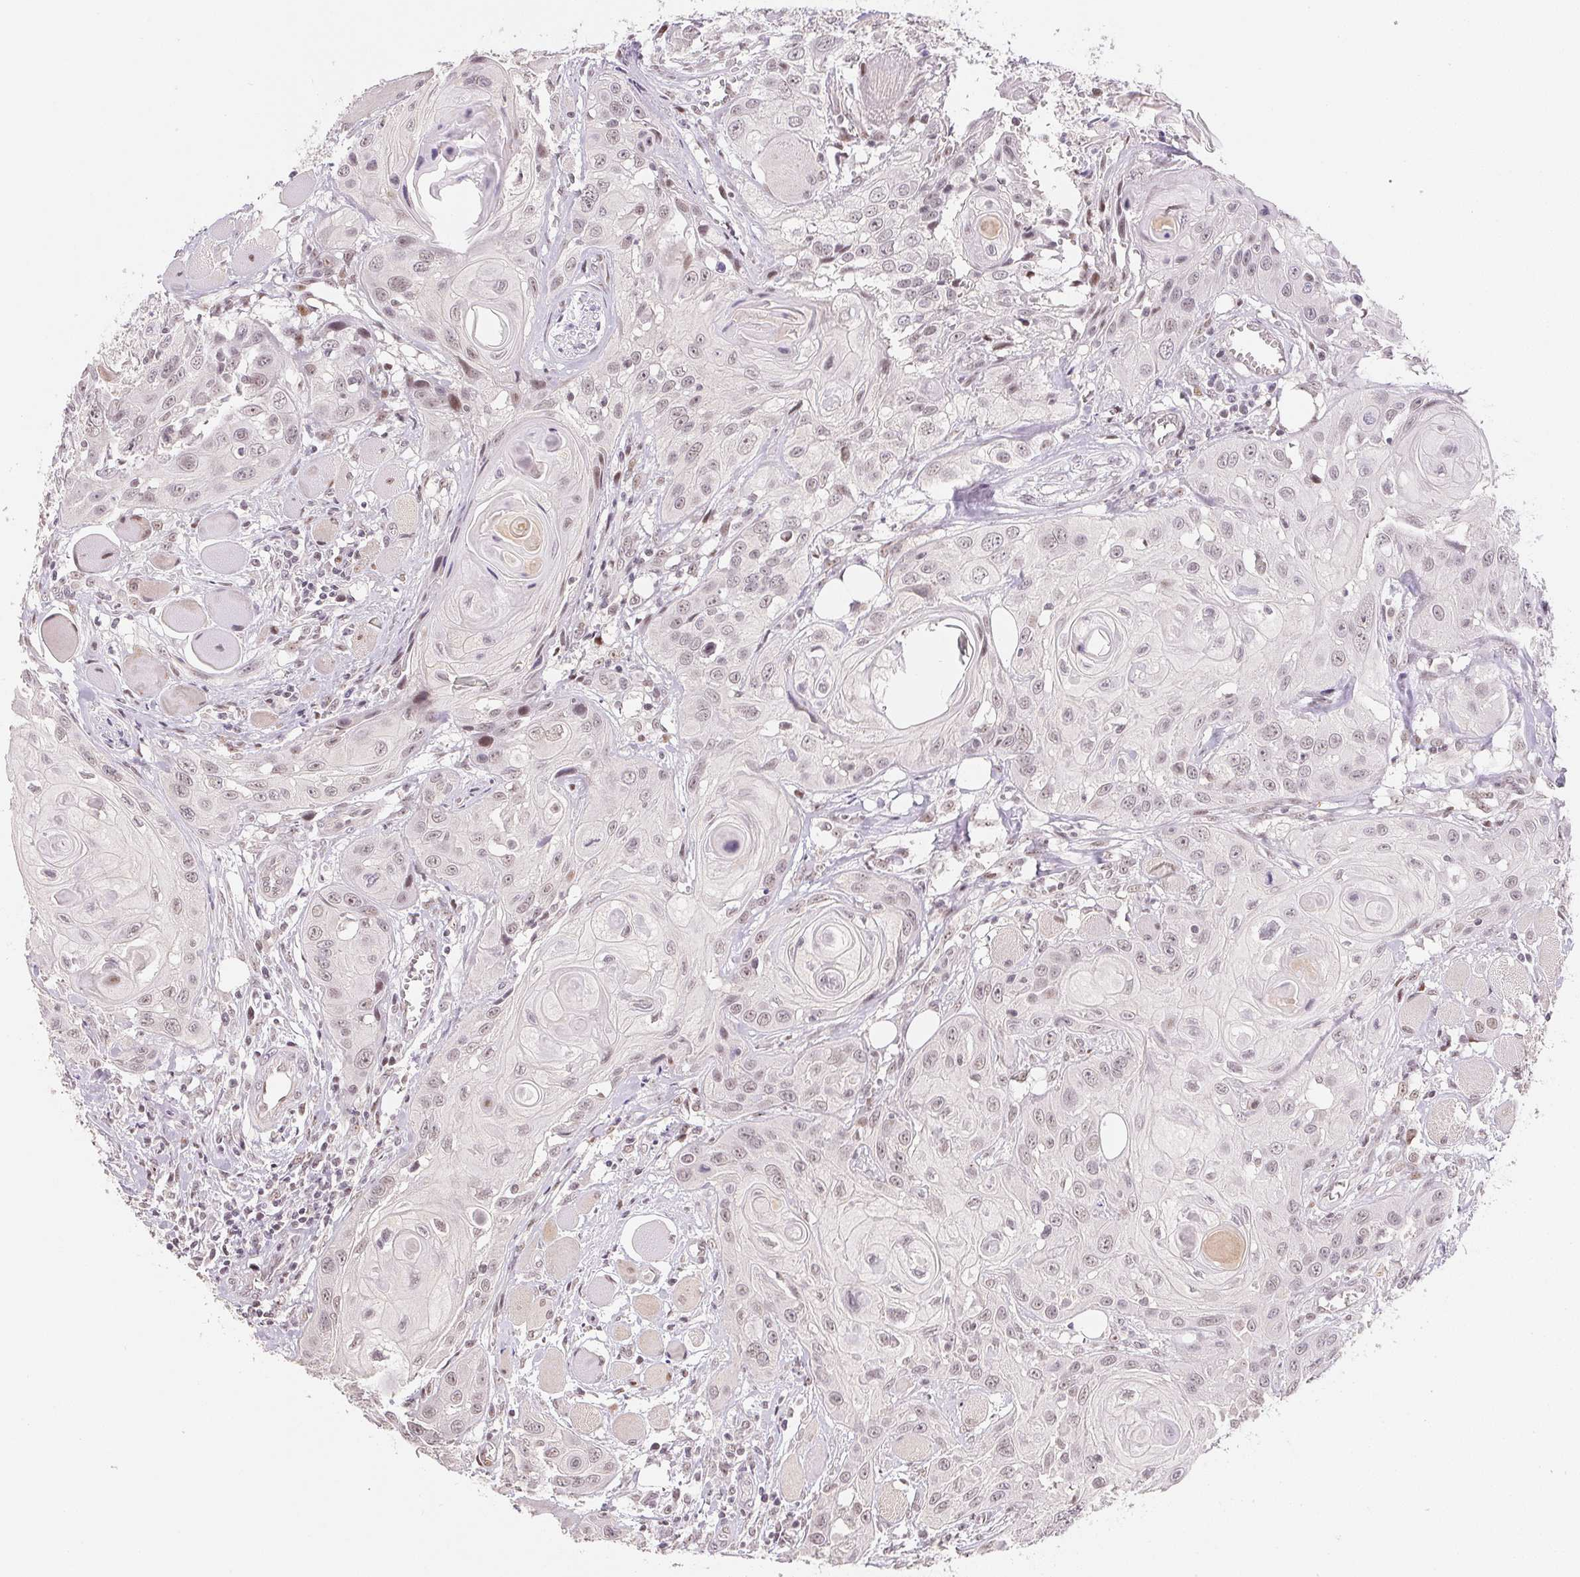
{"staining": {"intensity": "weak", "quantity": "25%-75%", "location": "nuclear"}, "tissue": "head and neck cancer", "cell_type": "Tumor cells", "image_type": "cancer", "snomed": [{"axis": "morphology", "description": "Squamous cell carcinoma, NOS"}, {"axis": "topography", "description": "Oral tissue"}, {"axis": "topography", "description": "Head-Neck"}], "caption": "Immunohistochemical staining of head and neck cancer reveals low levels of weak nuclear positivity in approximately 25%-75% of tumor cells. Immunohistochemistry (ihc) stains the protein in brown and the nuclei are stained blue.", "gene": "KDM4D", "patient": {"sex": "male", "age": 58}}